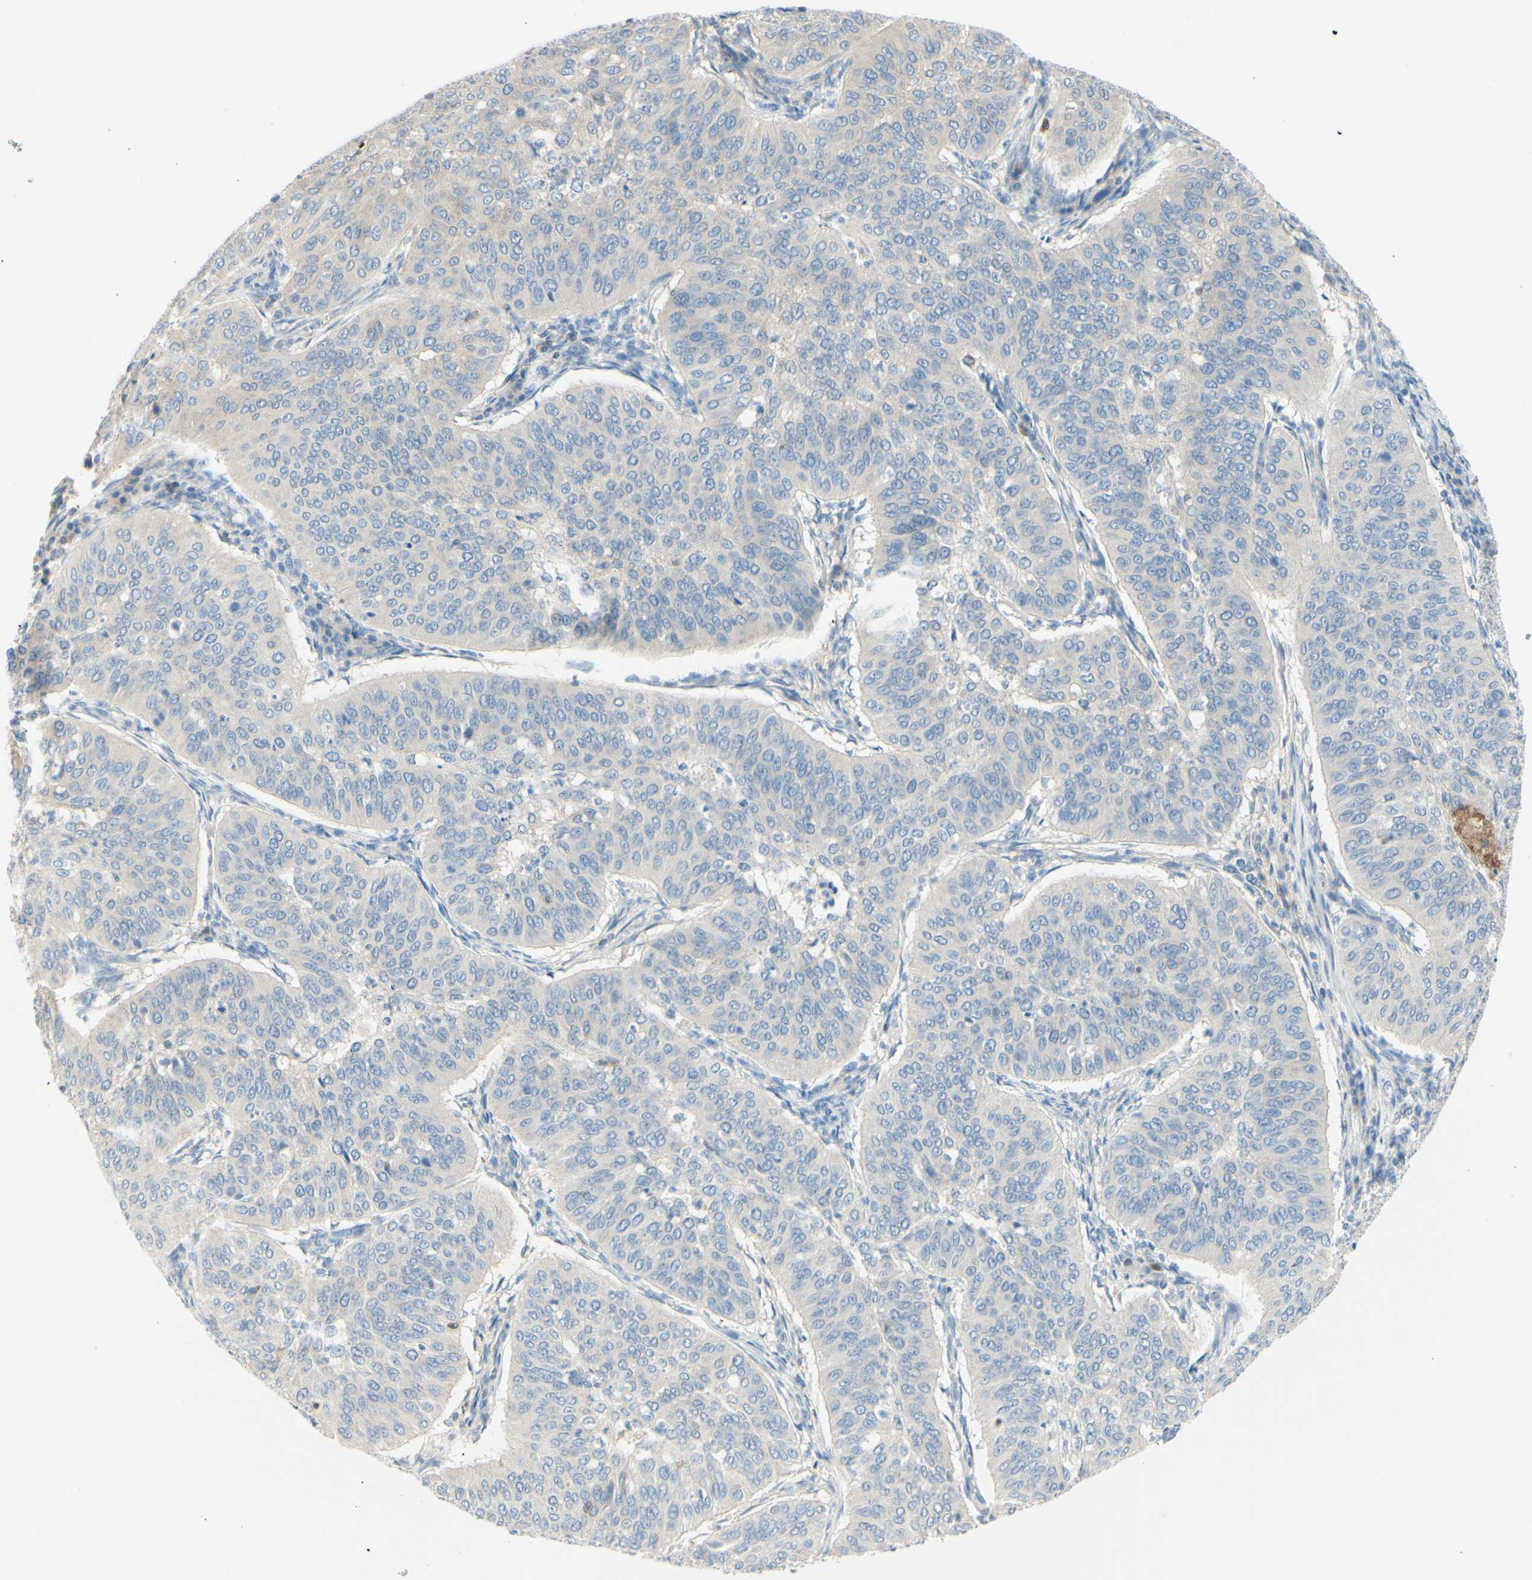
{"staining": {"intensity": "negative", "quantity": "none", "location": "none"}, "tissue": "cervical cancer", "cell_type": "Tumor cells", "image_type": "cancer", "snomed": [{"axis": "morphology", "description": "Normal tissue, NOS"}, {"axis": "morphology", "description": "Squamous cell carcinoma, NOS"}, {"axis": "topography", "description": "Cervix"}], "caption": "The immunohistochemistry histopathology image has no significant positivity in tumor cells of cervical cancer (squamous cell carcinoma) tissue. Brightfield microscopy of immunohistochemistry (IHC) stained with DAB (brown) and hematoxylin (blue), captured at high magnification.", "gene": "MTM1", "patient": {"sex": "female", "age": 39}}